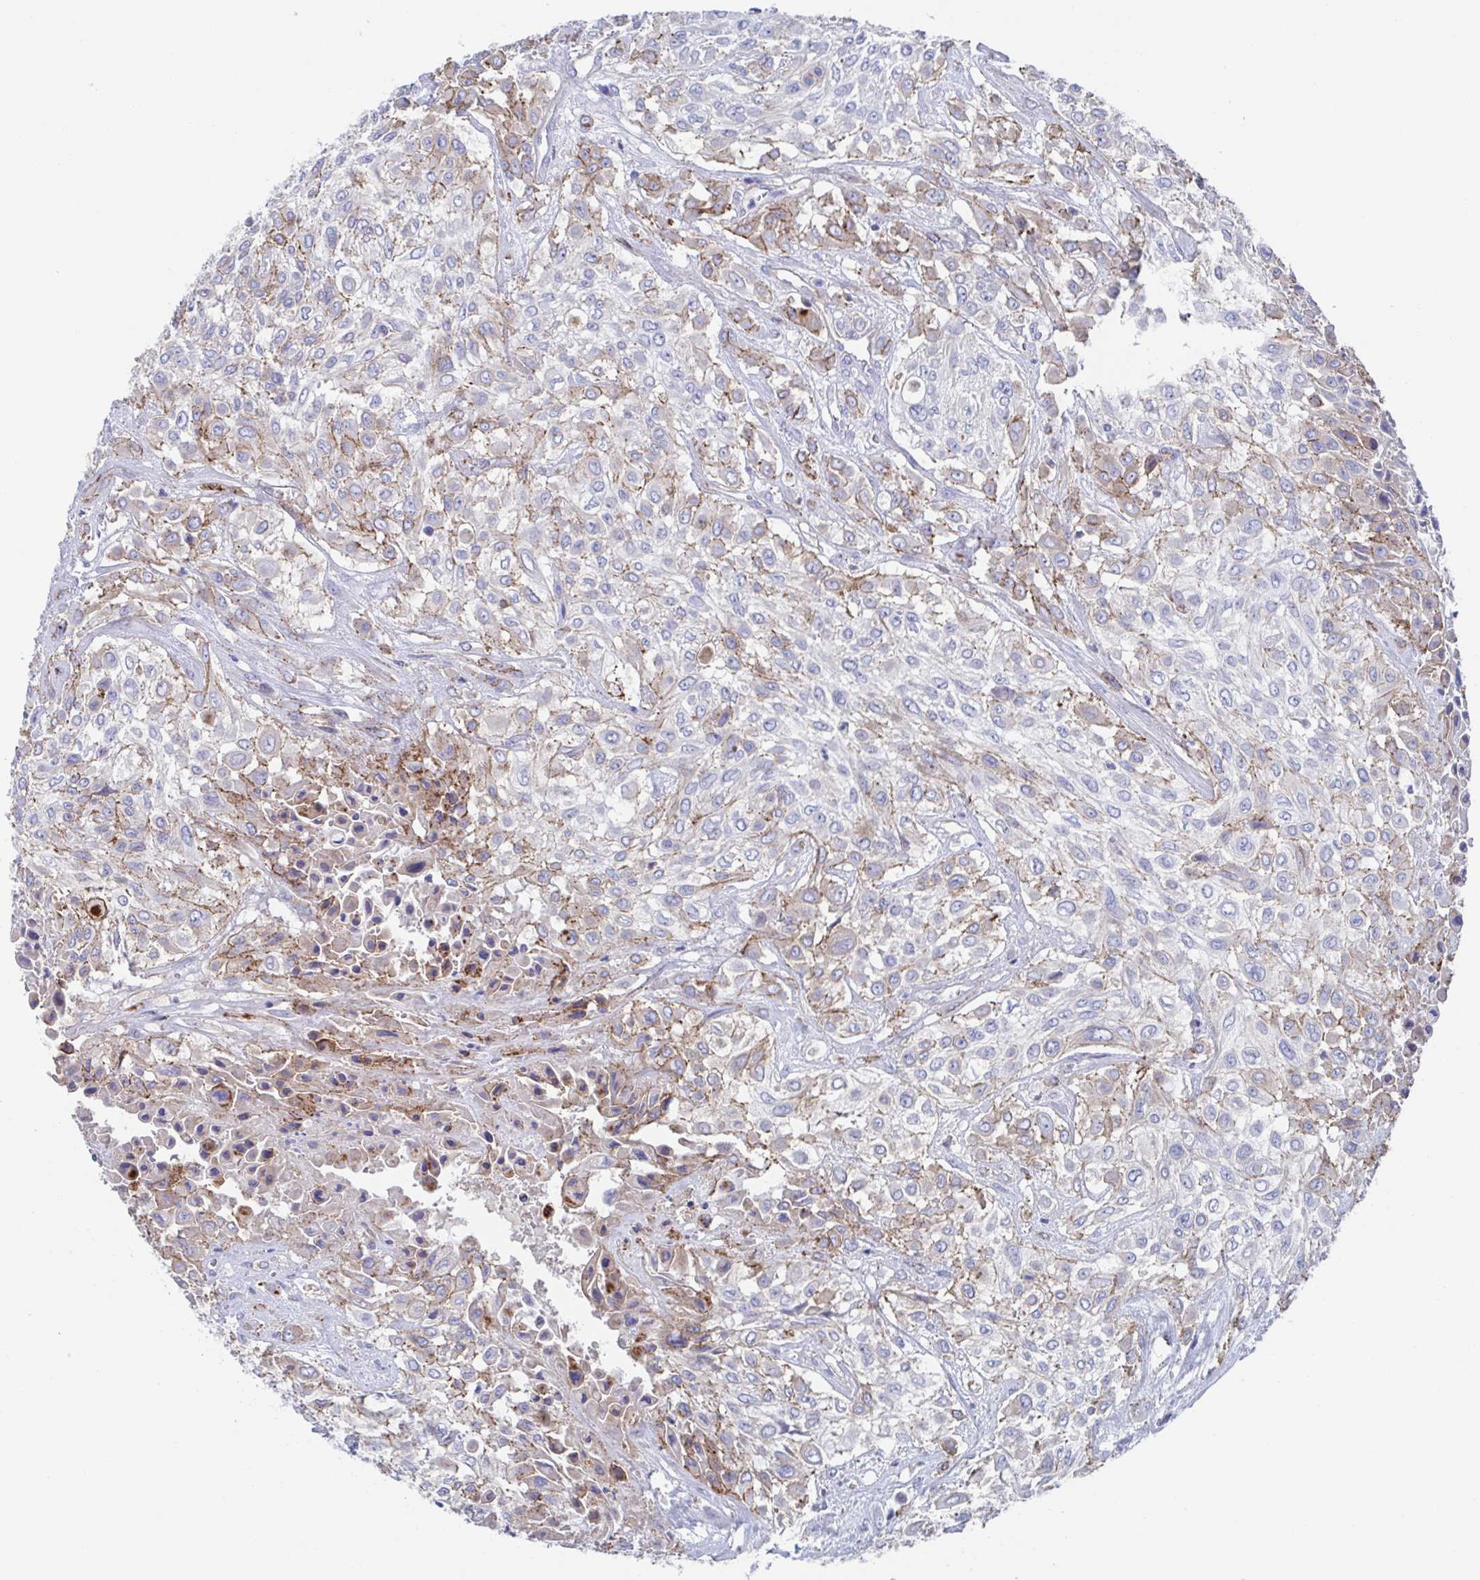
{"staining": {"intensity": "weak", "quantity": "<25%", "location": "cytoplasmic/membranous"}, "tissue": "urothelial cancer", "cell_type": "Tumor cells", "image_type": "cancer", "snomed": [{"axis": "morphology", "description": "Urothelial carcinoma, High grade"}, {"axis": "topography", "description": "Urinary bladder"}], "caption": "A micrograph of urothelial cancer stained for a protein exhibits no brown staining in tumor cells.", "gene": "CDH2", "patient": {"sex": "male", "age": 57}}